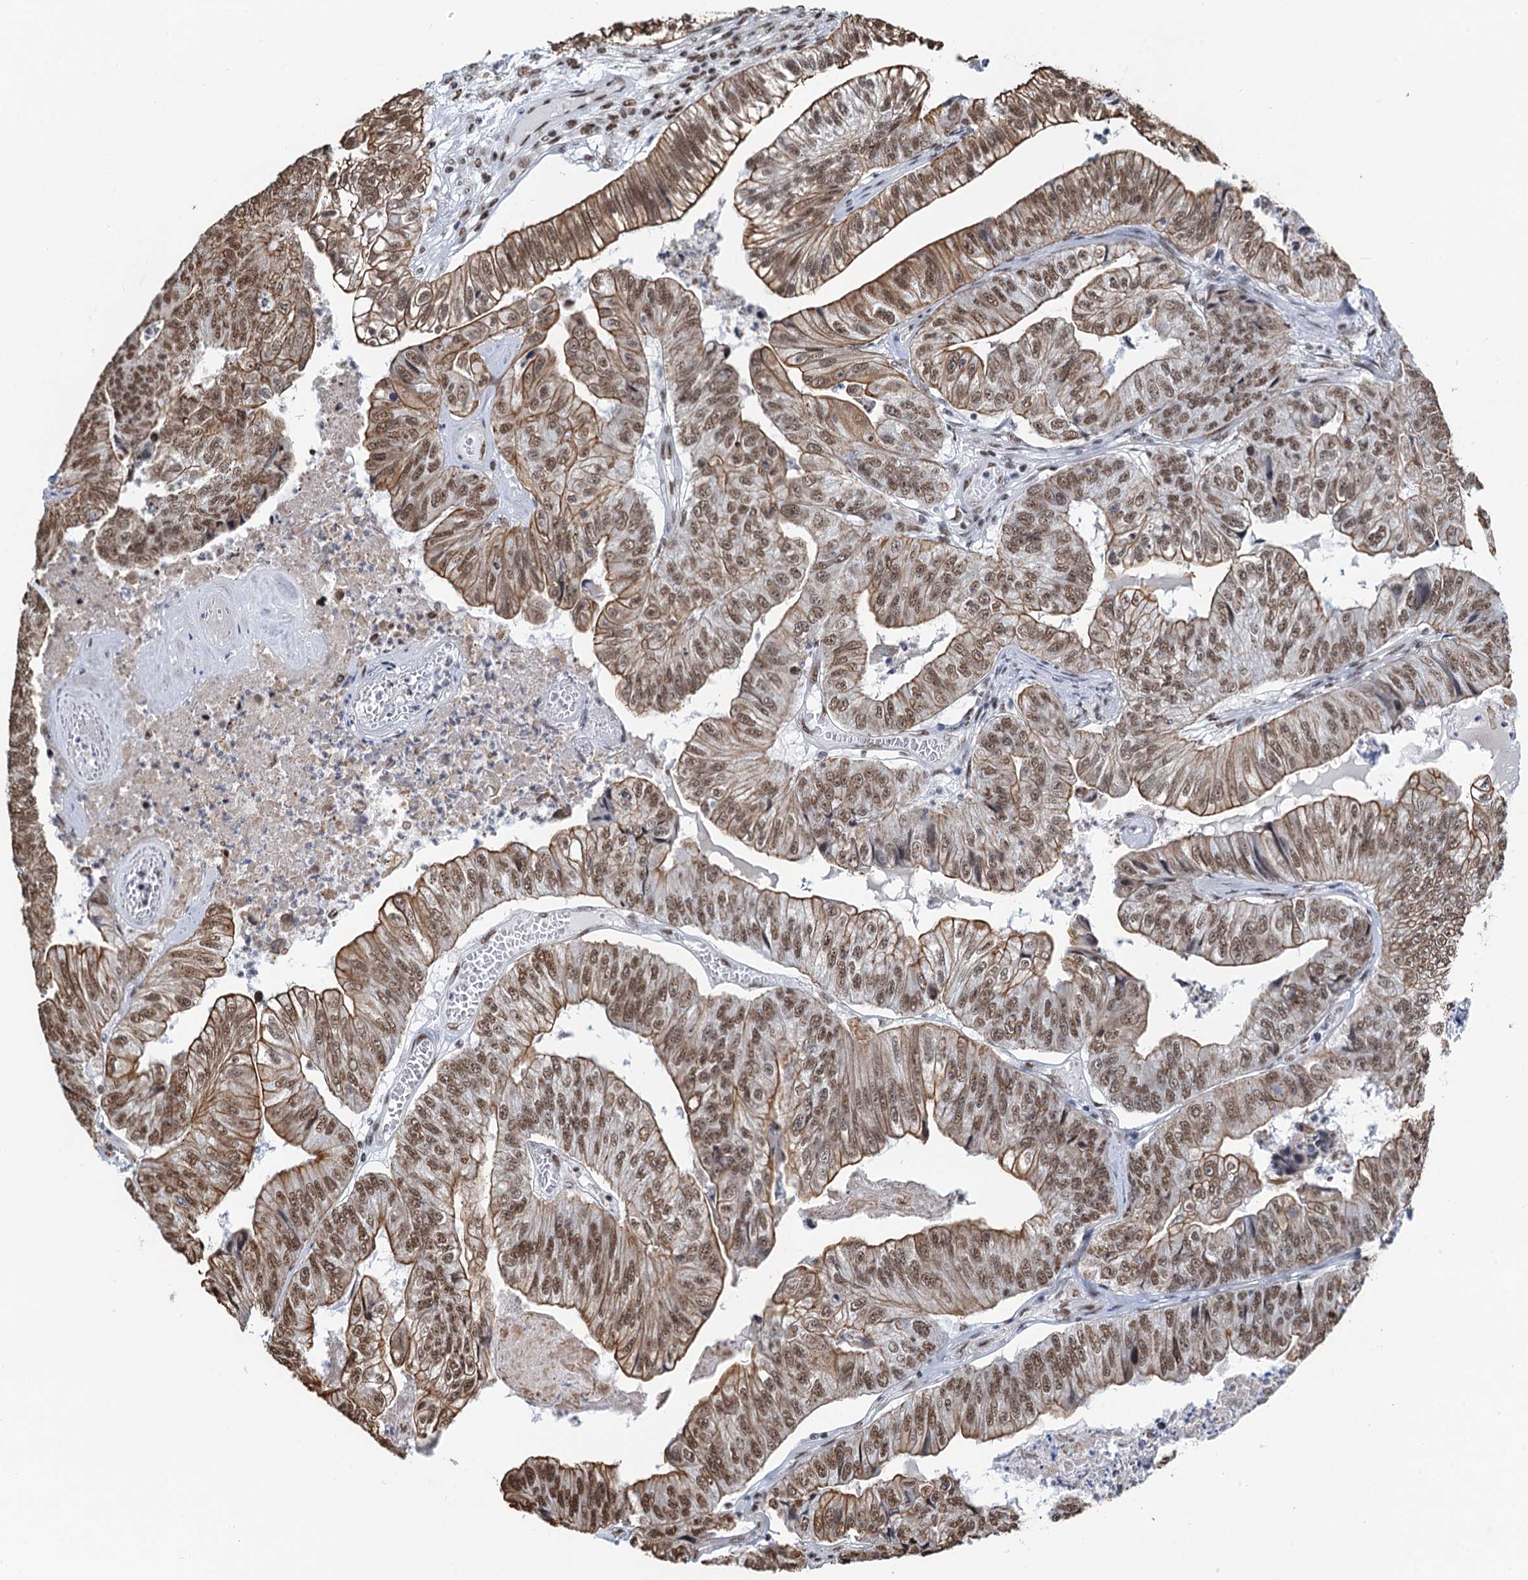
{"staining": {"intensity": "moderate", "quantity": ">75%", "location": "cytoplasmic/membranous,nuclear"}, "tissue": "colorectal cancer", "cell_type": "Tumor cells", "image_type": "cancer", "snomed": [{"axis": "morphology", "description": "Adenocarcinoma, NOS"}, {"axis": "topography", "description": "Colon"}], "caption": "A brown stain highlights moderate cytoplasmic/membranous and nuclear expression of a protein in colorectal cancer (adenocarcinoma) tumor cells. The protein of interest is shown in brown color, while the nuclei are stained blue.", "gene": "ZNF609", "patient": {"sex": "female", "age": 67}}